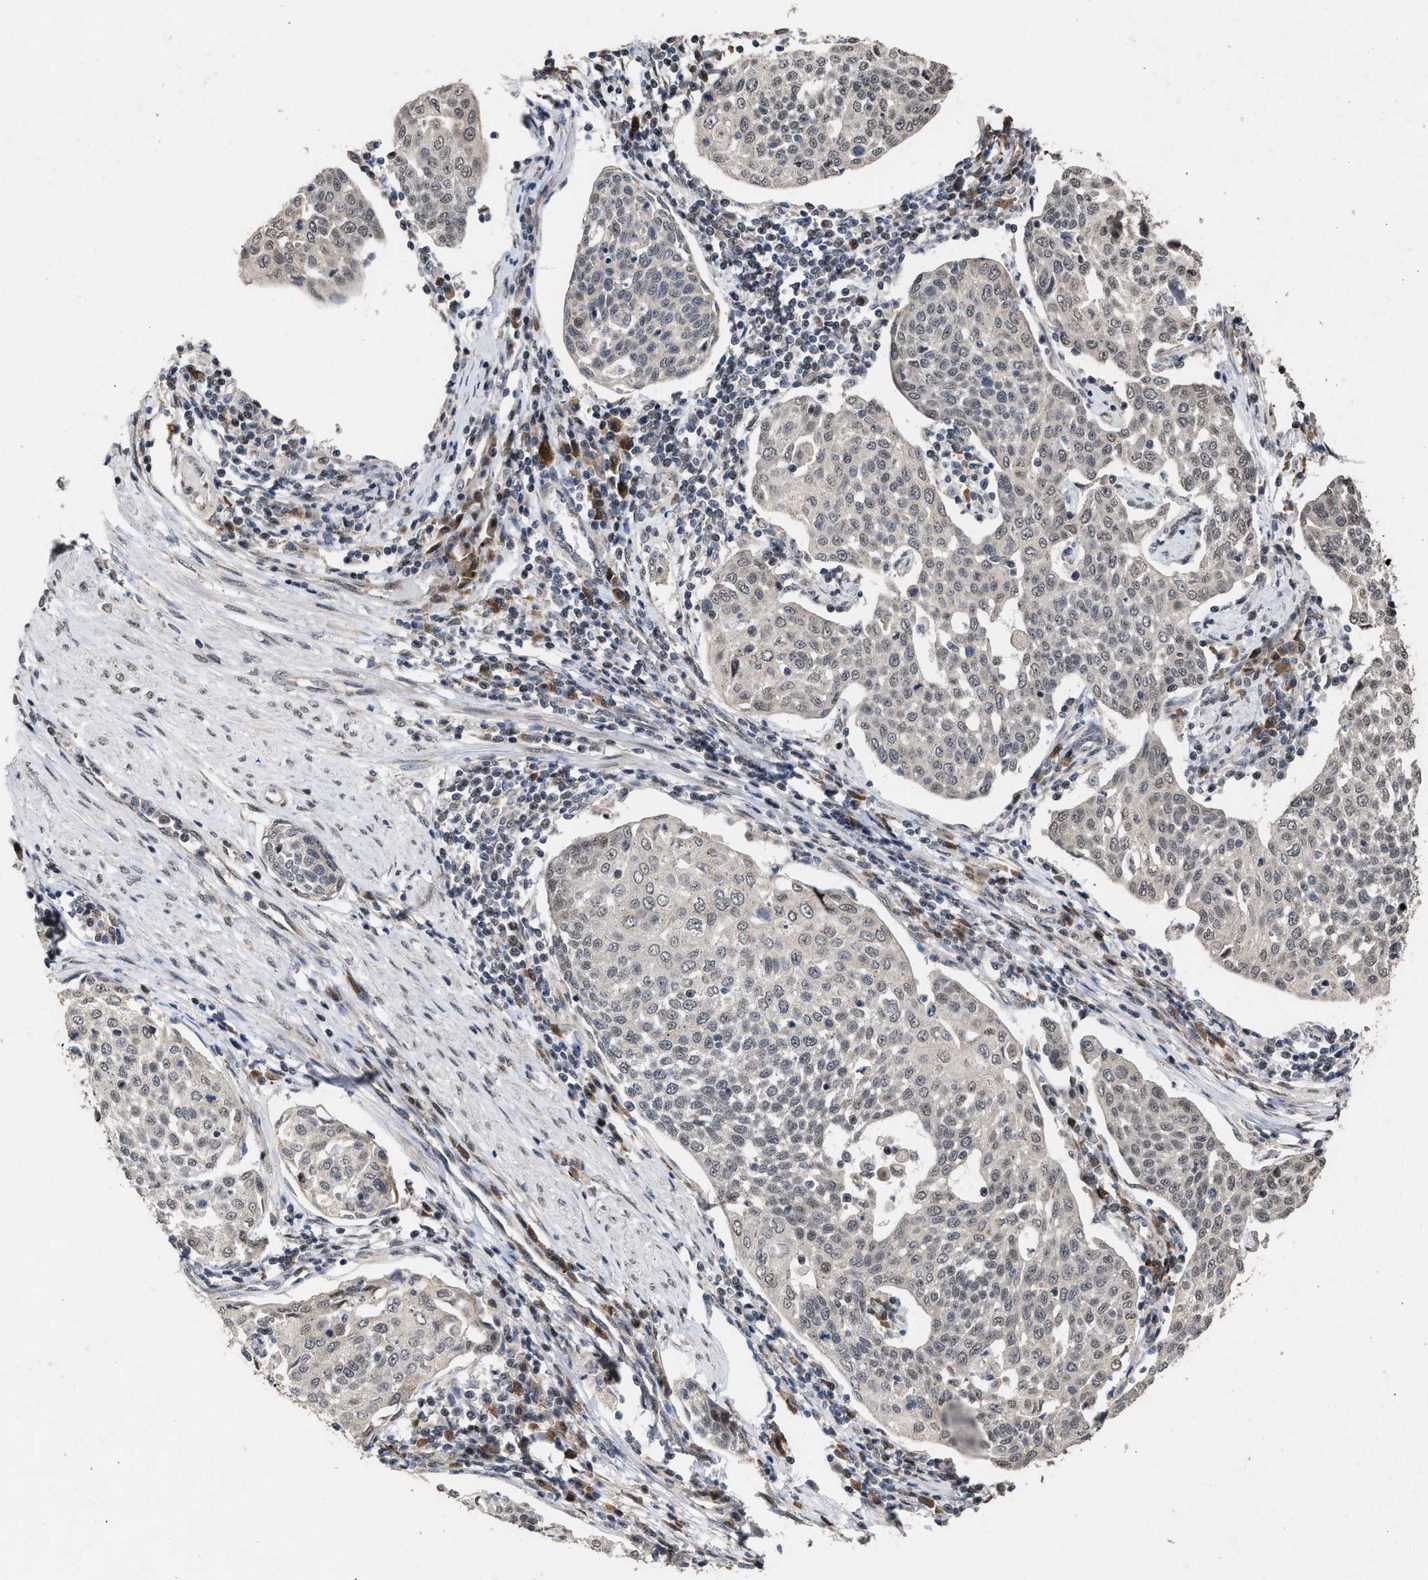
{"staining": {"intensity": "negative", "quantity": "none", "location": "none"}, "tissue": "cervical cancer", "cell_type": "Tumor cells", "image_type": "cancer", "snomed": [{"axis": "morphology", "description": "Squamous cell carcinoma, NOS"}, {"axis": "topography", "description": "Cervix"}], "caption": "DAB (3,3'-diaminobenzidine) immunohistochemical staining of human cervical cancer (squamous cell carcinoma) reveals no significant staining in tumor cells. Nuclei are stained in blue.", "gene": "MKNK2", "patient": {"sex": "female", "age": 34}}